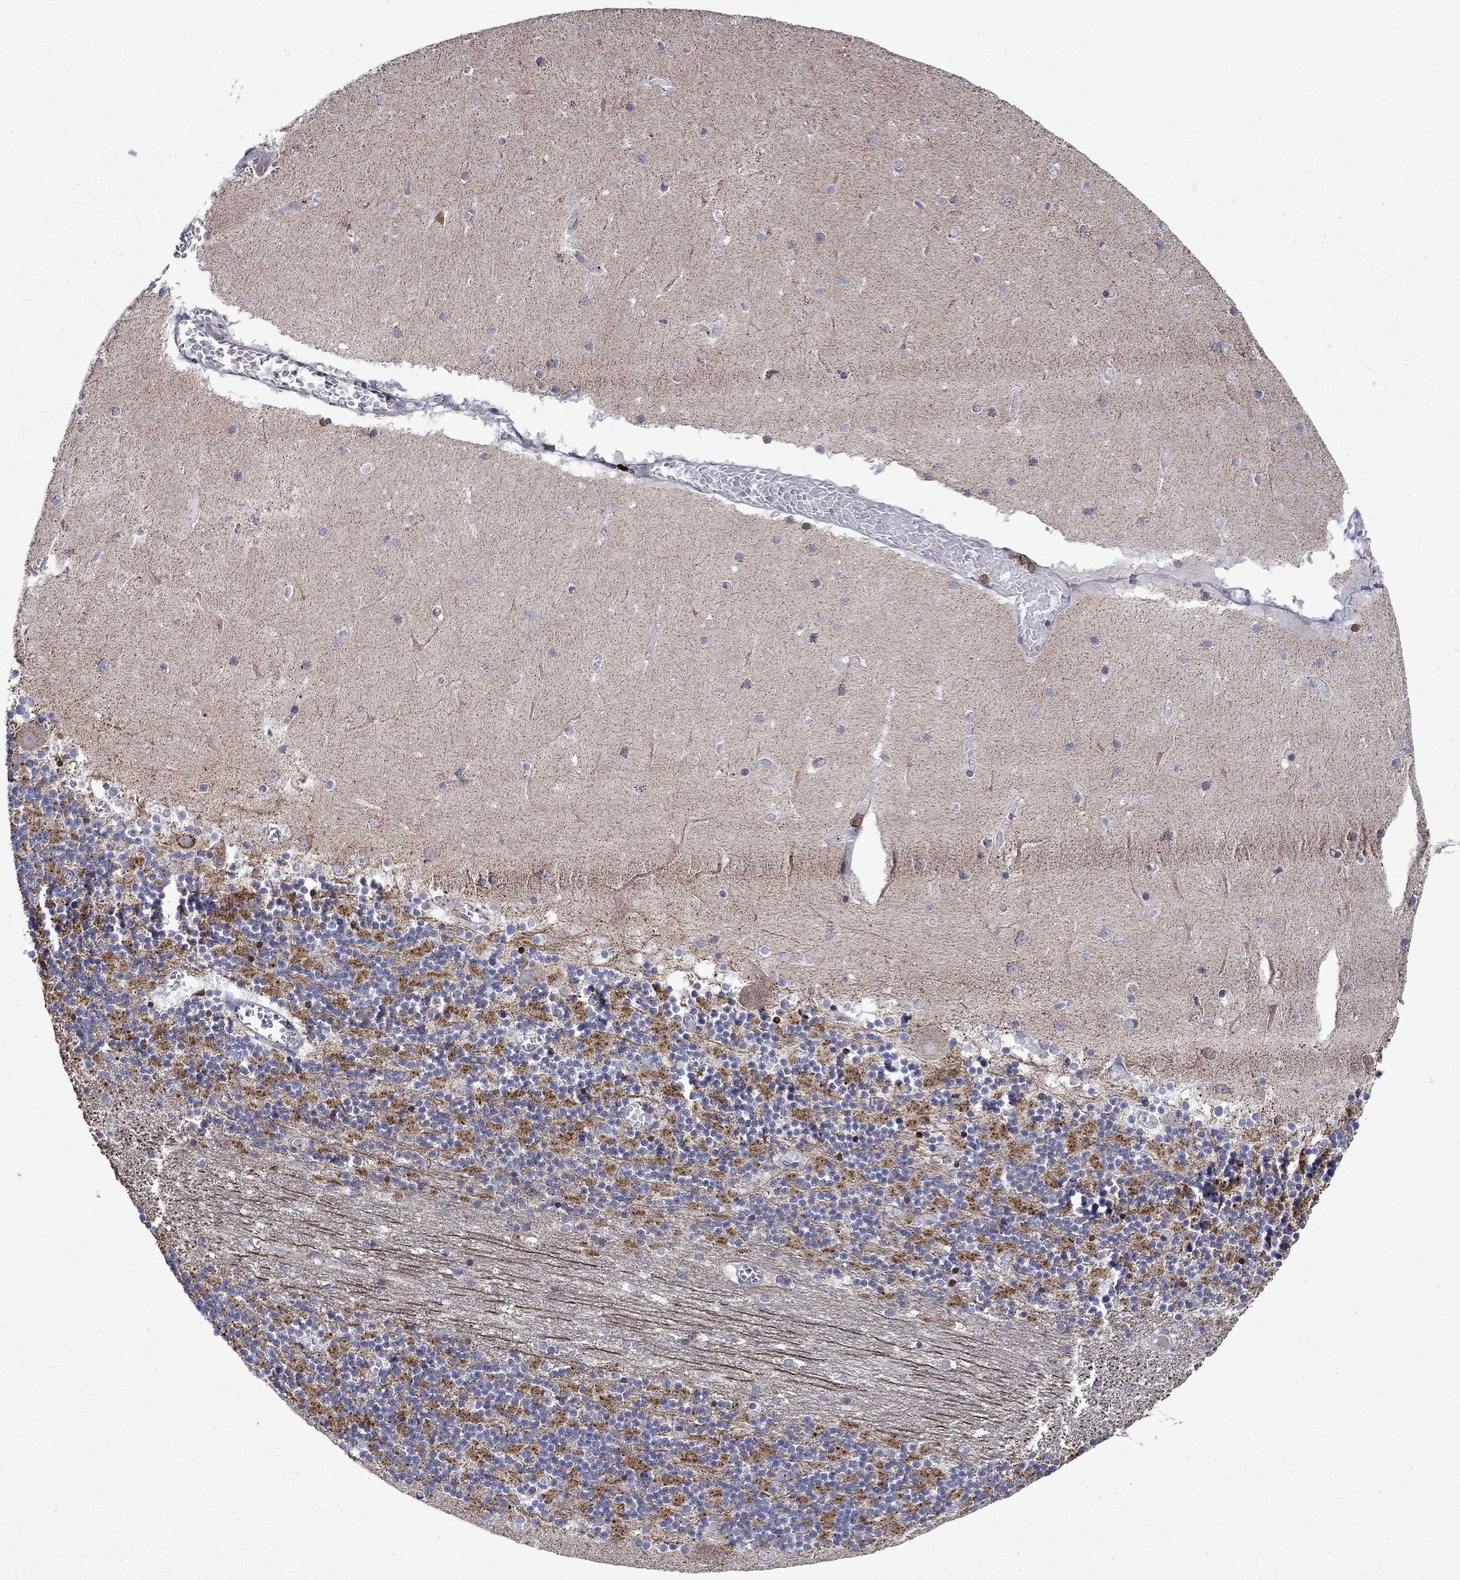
{"staining": {"intensity": "strong", "quantity": "<25%", "location": "cytoplasmic/membranous"}, "tissue": "cerebellum", "cell_type": "Cells in granular layer", "image_type": "normal", "snomed": [{"axis": "morphology", "description": "Normal tissue, NOS"}, {"axis": "topography", "description": "Cerebellum"}], "caption": "The micrograph shows staining of normal cerebellum, revealing strong cytoplasmic/membranous protein expression (brown color) within cells in granular layer. (DAB = brown stain, brightfield microscopy at high magnification).", "gene": "DOP1B", "patient": {"sex": "female", "age": 28}}